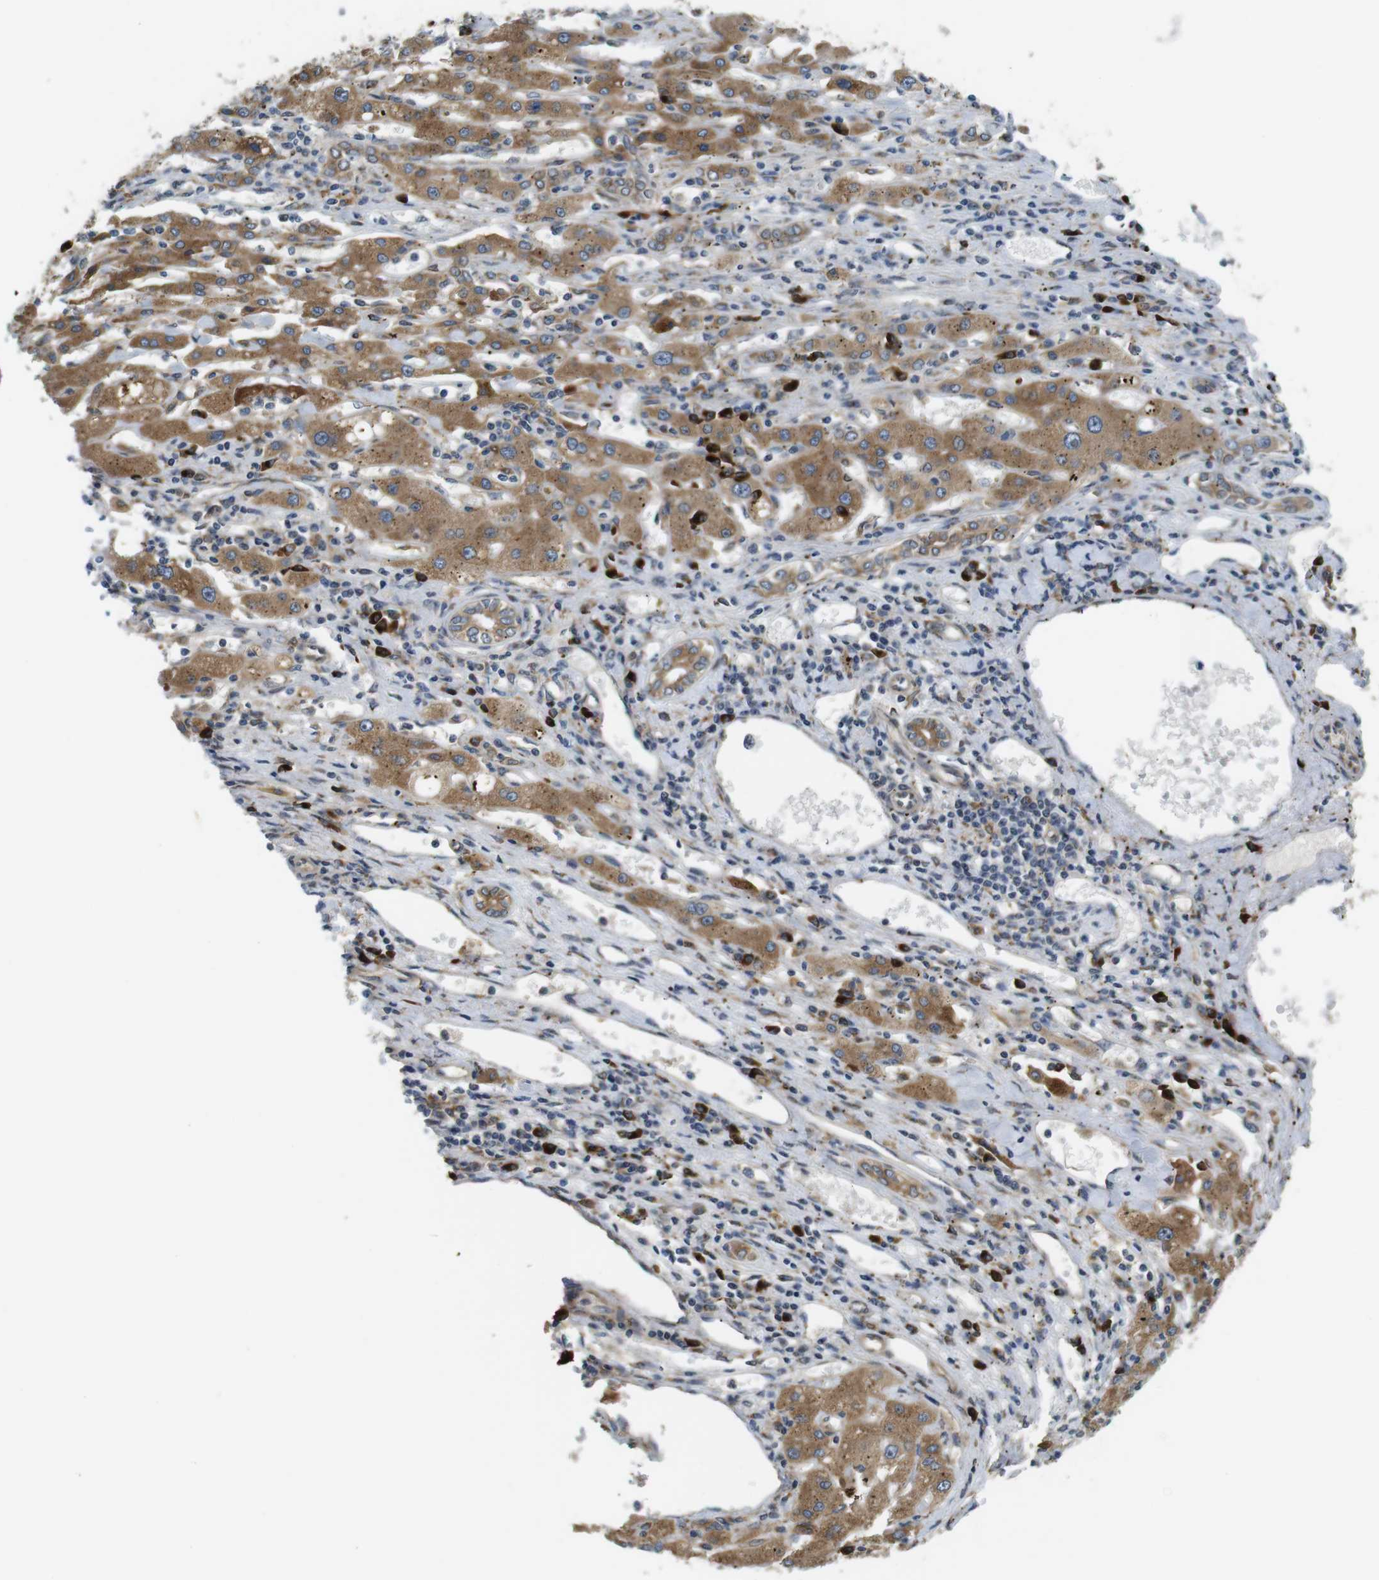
{"staining": {"intensity": "moderate", "quantity": ">75%", "location": "cytoplasmic/membranous"}, "tissue": "liver cancer", "cell_type": "Tumor cells", "image_type": "cancer", "snomed": [{"axis": "morphology", "description": "Carcinoma, Hepatocellular, NOS"}, {"axis": "topography", "description": "Liver"}], "caption": "Liver hepatocellular carcinoma stained for a protein displays moderate cytoplasmic/membranous positivity in tumor cells. Using DAB (brown) and hematoxylin (blue) stains, captured at high magnification using brightfield microscopy.", "gene": "TMEM143", "patient": {"sex": "male", "age": 72}}